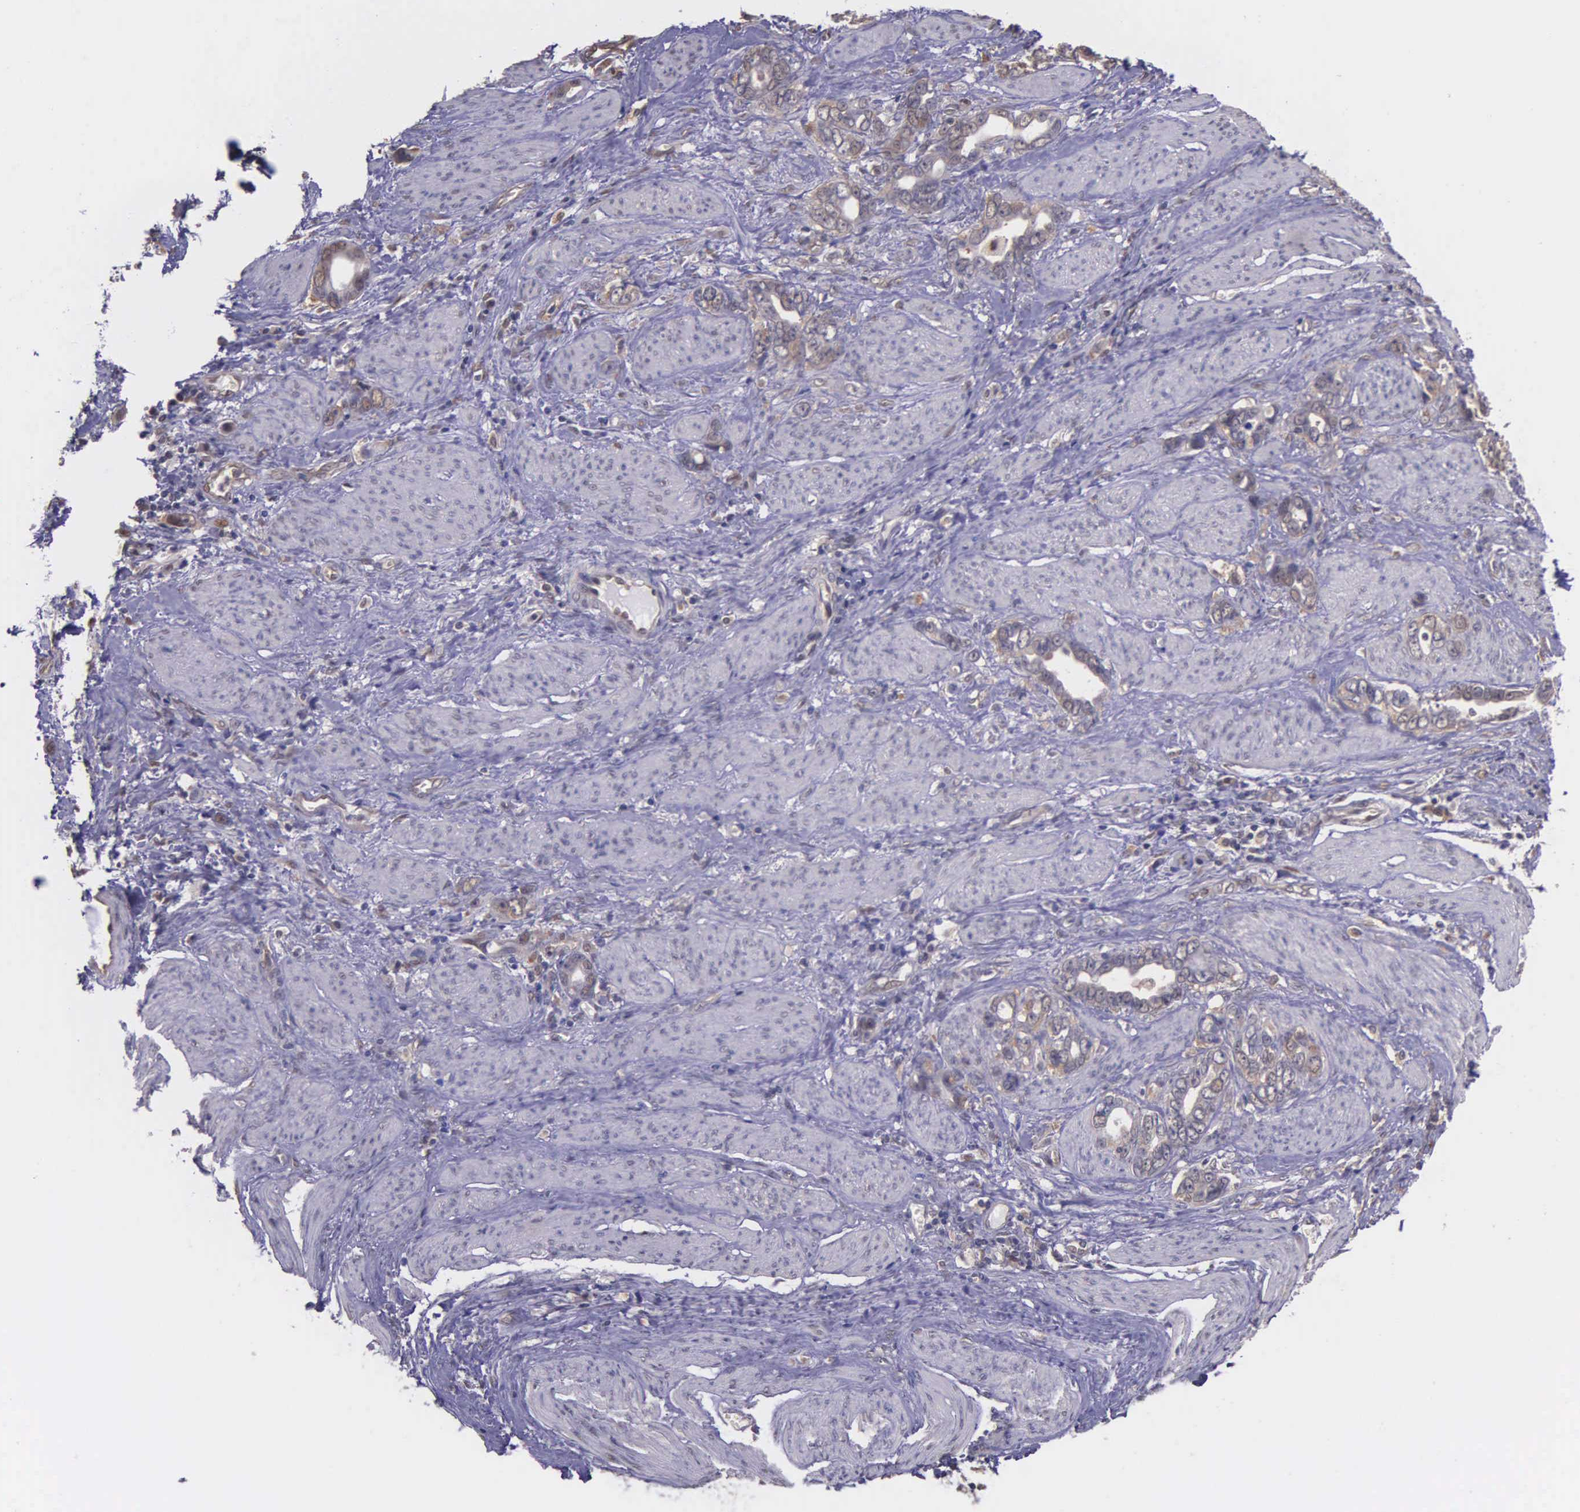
{"staining": {"intensity": "weak", "quantity": ">75%", "location": "cytoplasmic/membranous"}, "tissue": "stomach cancer", "cell_type": "Tumor cells", "image_type": "cancer", "snomed": [{"axis": "morphology", "description": "Adenocarcinoma, NOS"}, {"axis": "topography", "description": "Stomach"}], "caption": "Weak cytoplasmic/membranous positivity for a protein is identified in approximately >75% of tumor cells of adenocarcinoma (stomach) using immunohistochemistry.", "gene": "PSMC1", "patient": {"sex": "male", "age": 78}}